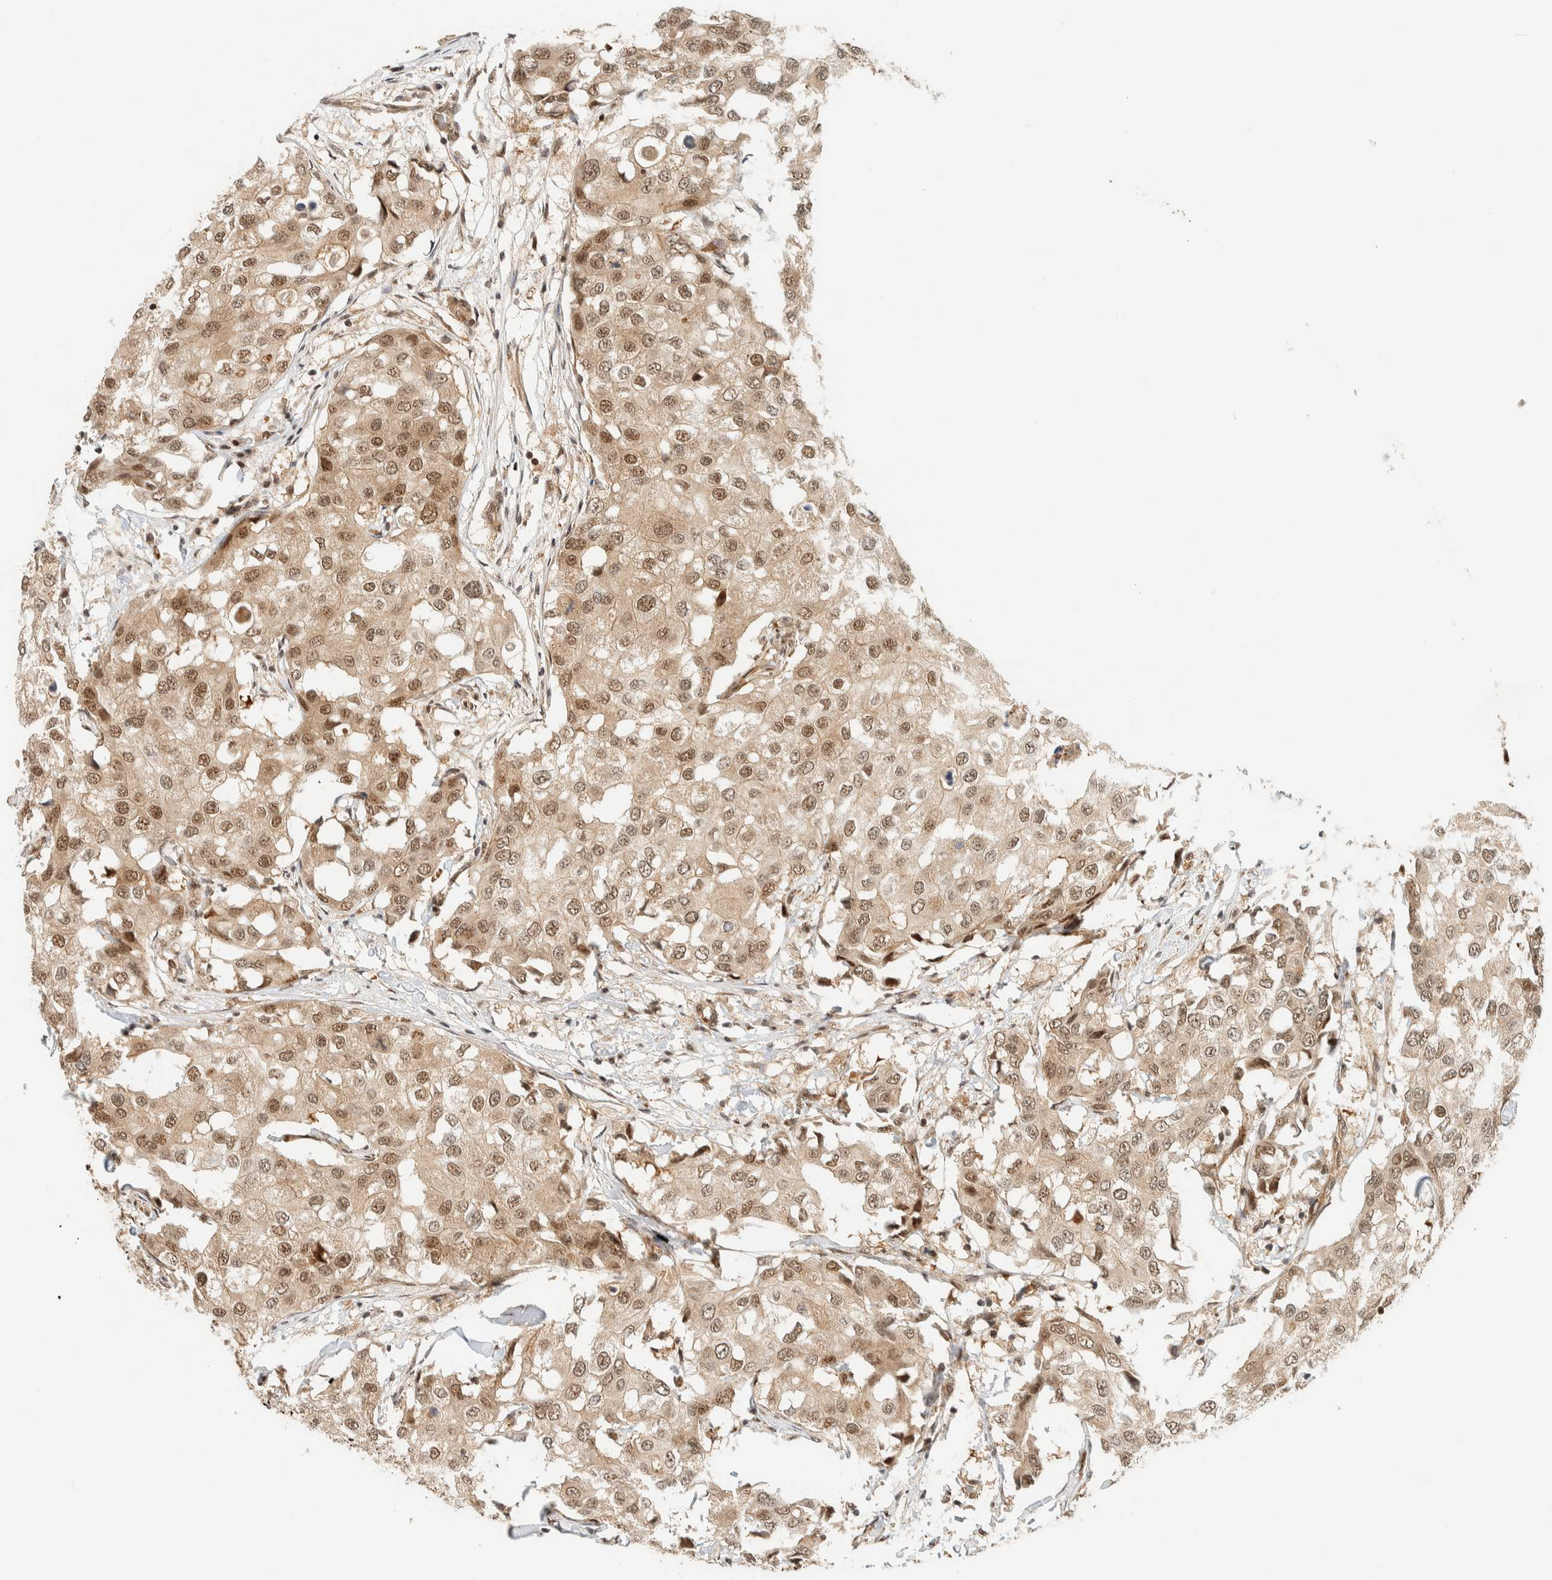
{"staining": {"intensity": "strong", "quantity": ">75%", "location": "nuclear"}, "tissue": "breast cancer", "cell_type": "Tumor cells", "image_type": "cancer", "snomed": [{"axis": "morphology", "description": "Duct carcinoma"}, {"axis": "topography", "description": "Breast"}], "caption": "A brown stain labels strong nuclear staining of a protein in human breast cancer tumor cells. (DAB IHC with brightfield microscopy, high magnification).", "gene": "SIK1", "patient": {"sex": "female", "age": 27}}